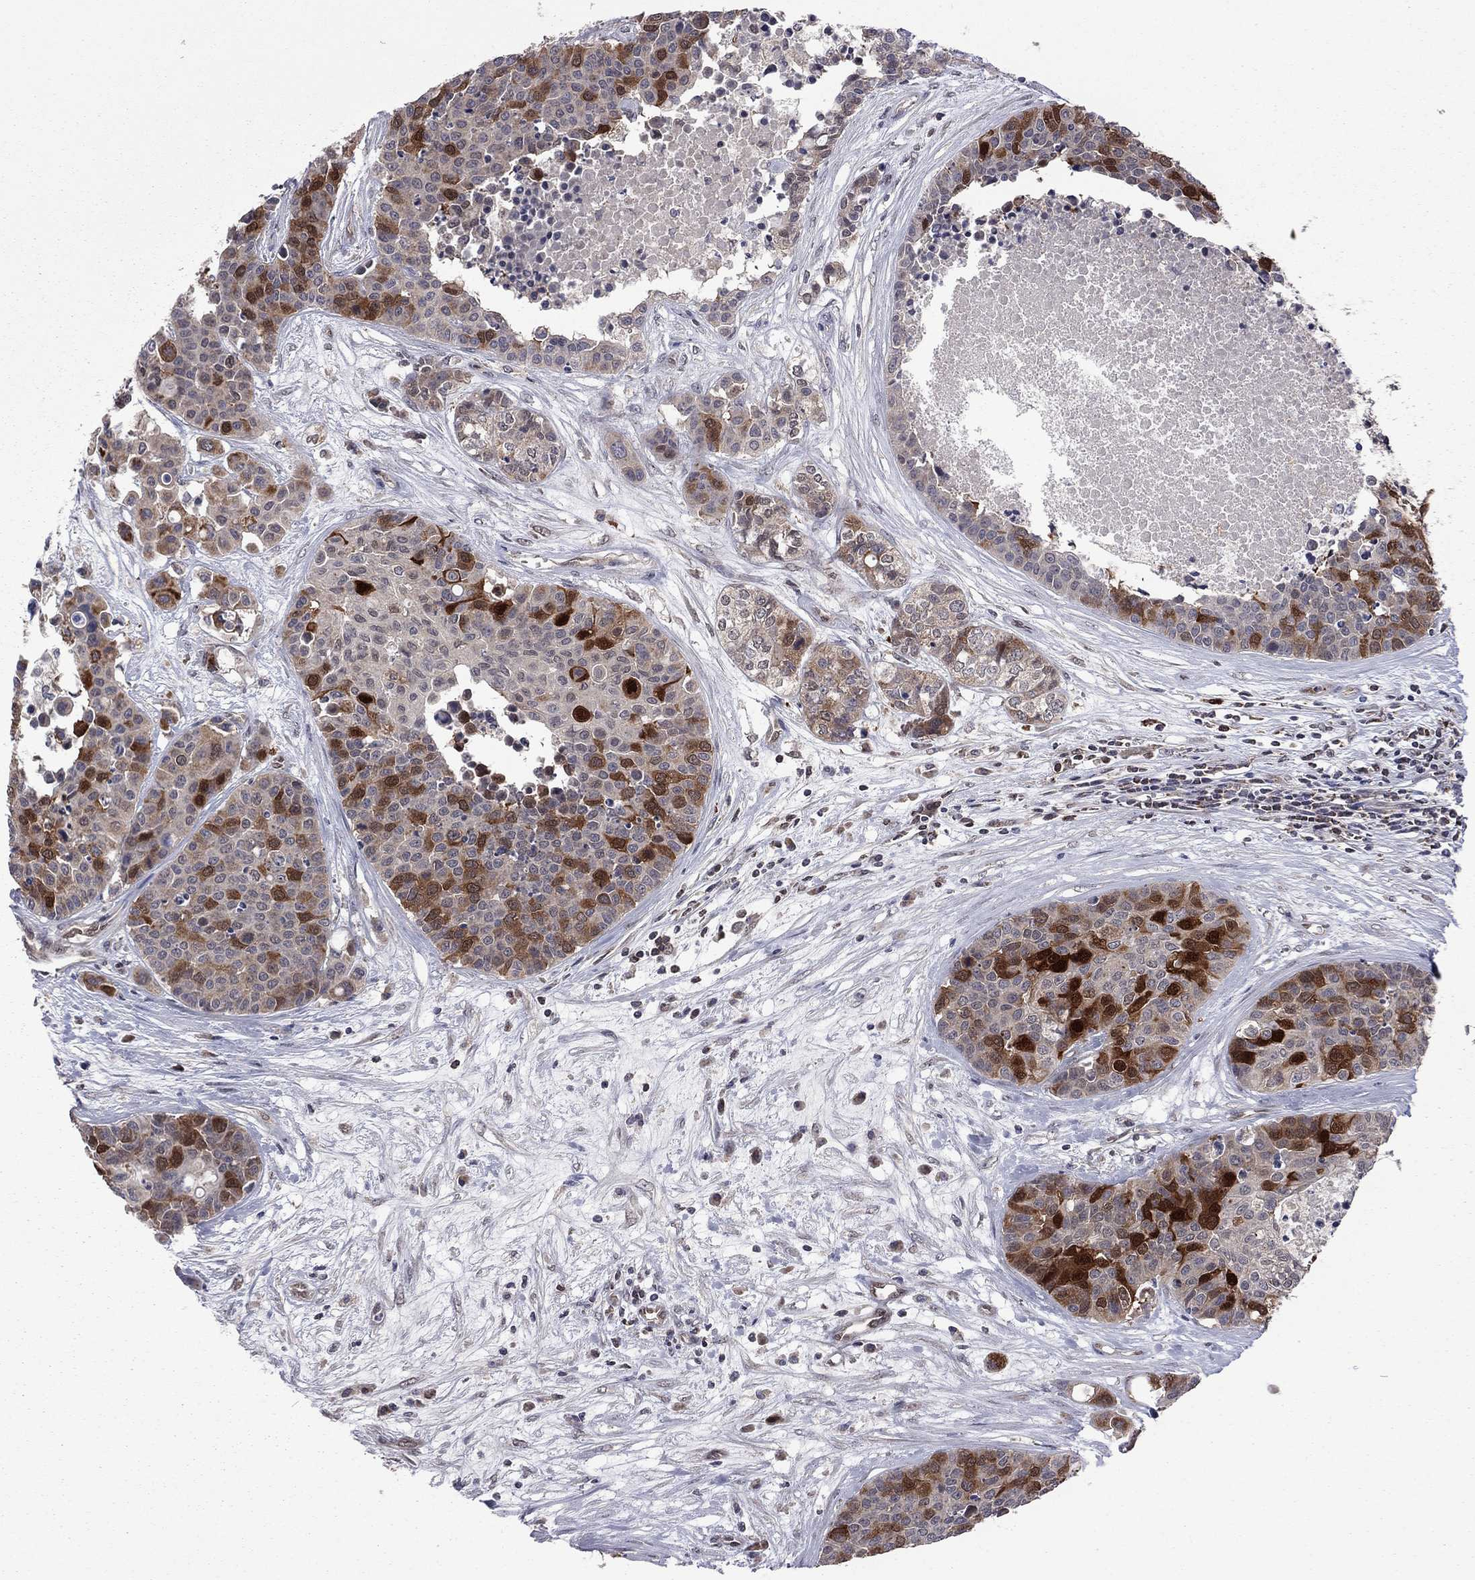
{"staining": {"intensity": "strong", "quantity": "<25%", "location": "cytoplasmic/membranous,nuclear"}, "tissue": "carcinoid", "cell_type": "Tumor cells", "image_type": "cancer", "snomed": [{"axis": "morphology", "description": "Carcinoid, malignant, NOS"}, {"axis": "topography", "description": "Colon"}], "caption": "Tumor cells display medium levels of strong cytoplasmic/membranous and nuclear expression in about <25% of cells in human carcinoid. The staining is performed using DAB brown chromogen to label protein expression. The nuclei are counter-stained blue using hematoxylin.", "gene": "GPAA1", "patient": {"sex": "male", "age": 81}}